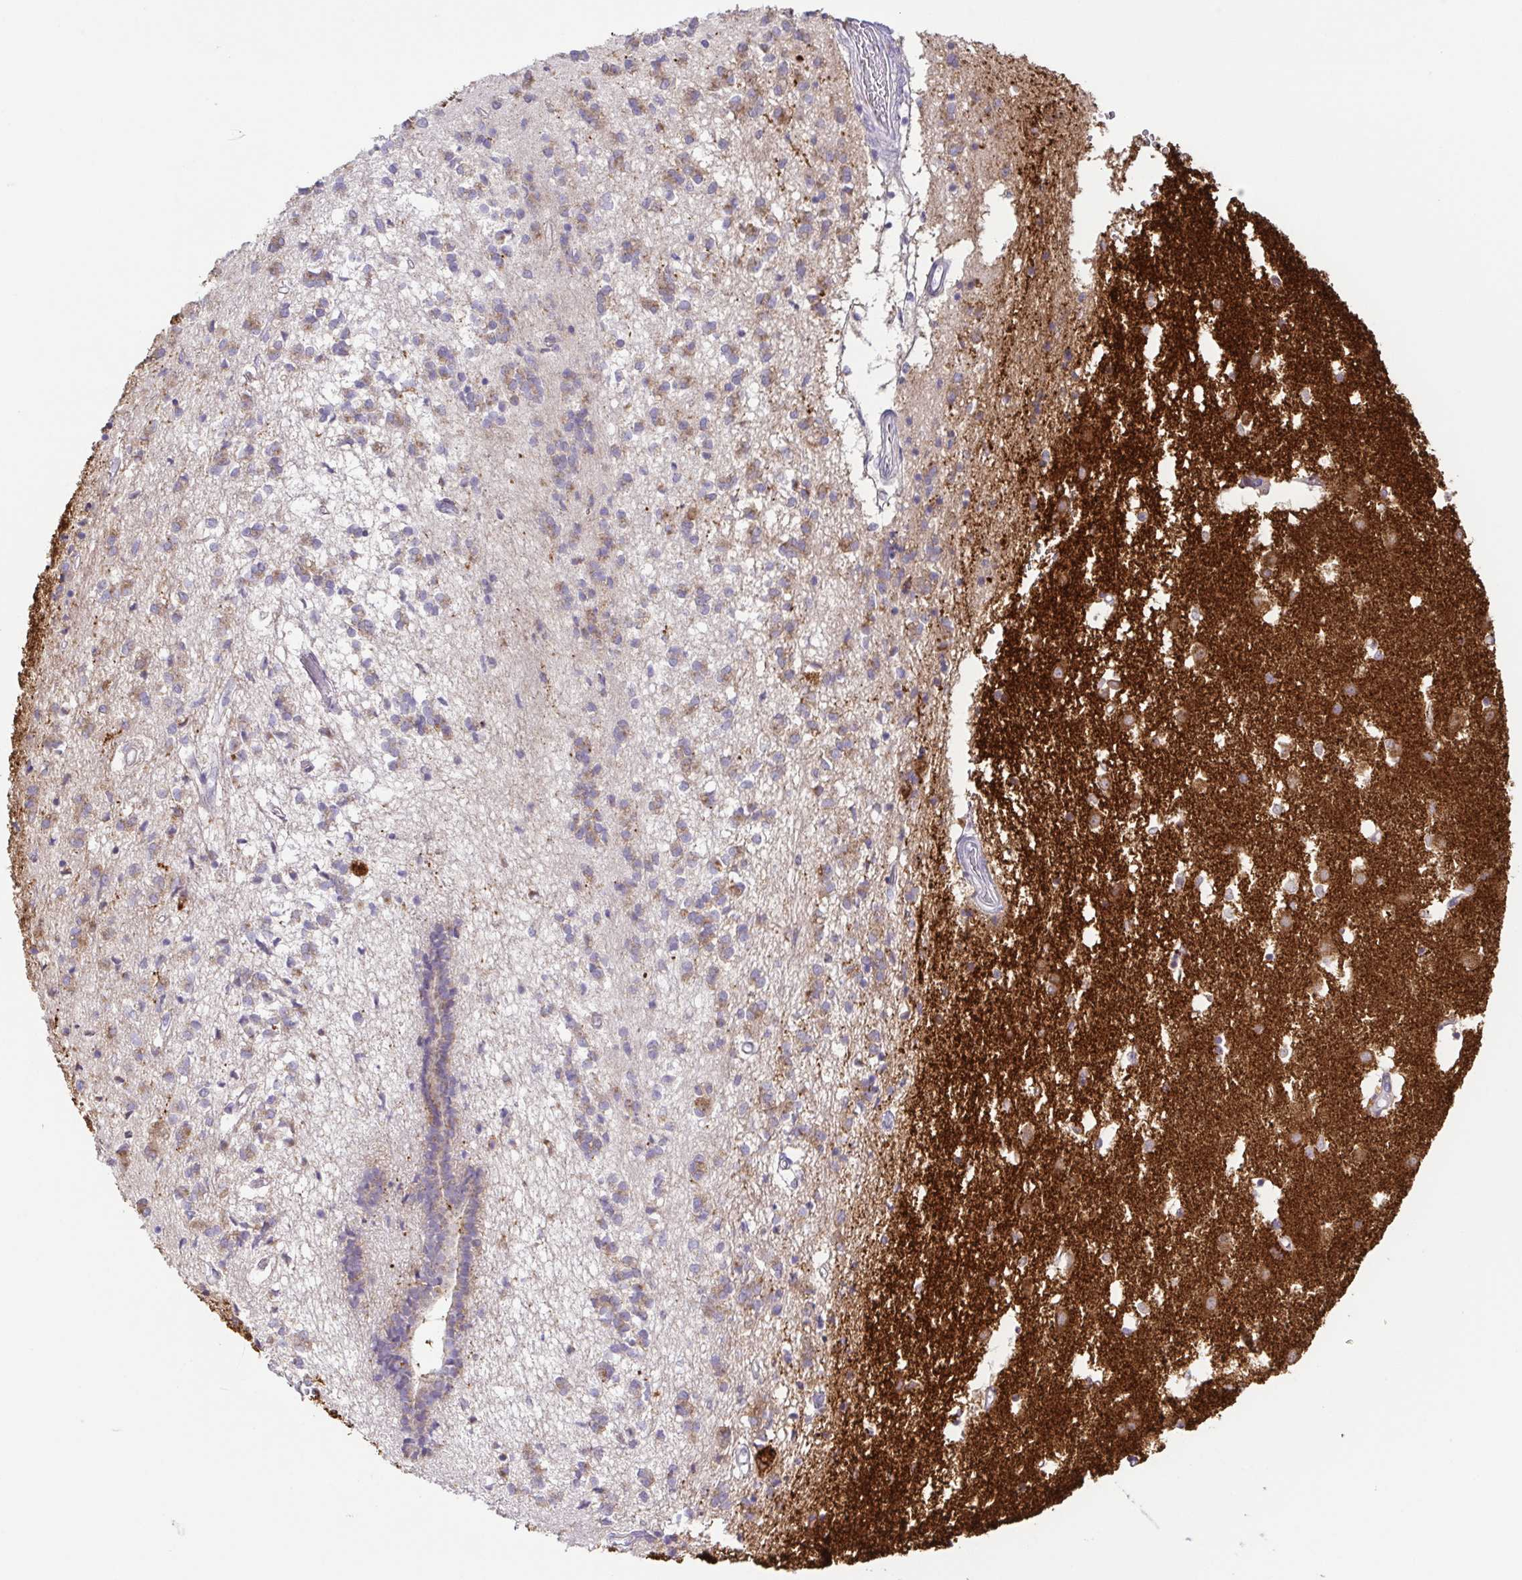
{"staining": {"intensity": "weak", "quantity": "25%-75%", "location": "cytoplasmic/membranous"}, "tissue": "caudate", "cell_type": "Glial cells", "image_type": "normal", "snomed": [{"axis": "morphology", "description": "Normal tissue, NOS"}, {"axis": "topography", "description": "Lateral ventricle wall"}], "caption": "Caudate stained with IHC displays weak cytoplasmic/membranous positivity in approximately 25%-75% of glial cells.", "gene": "ATP6V1G2", "patient": {"sex": "male", "age": 70}}